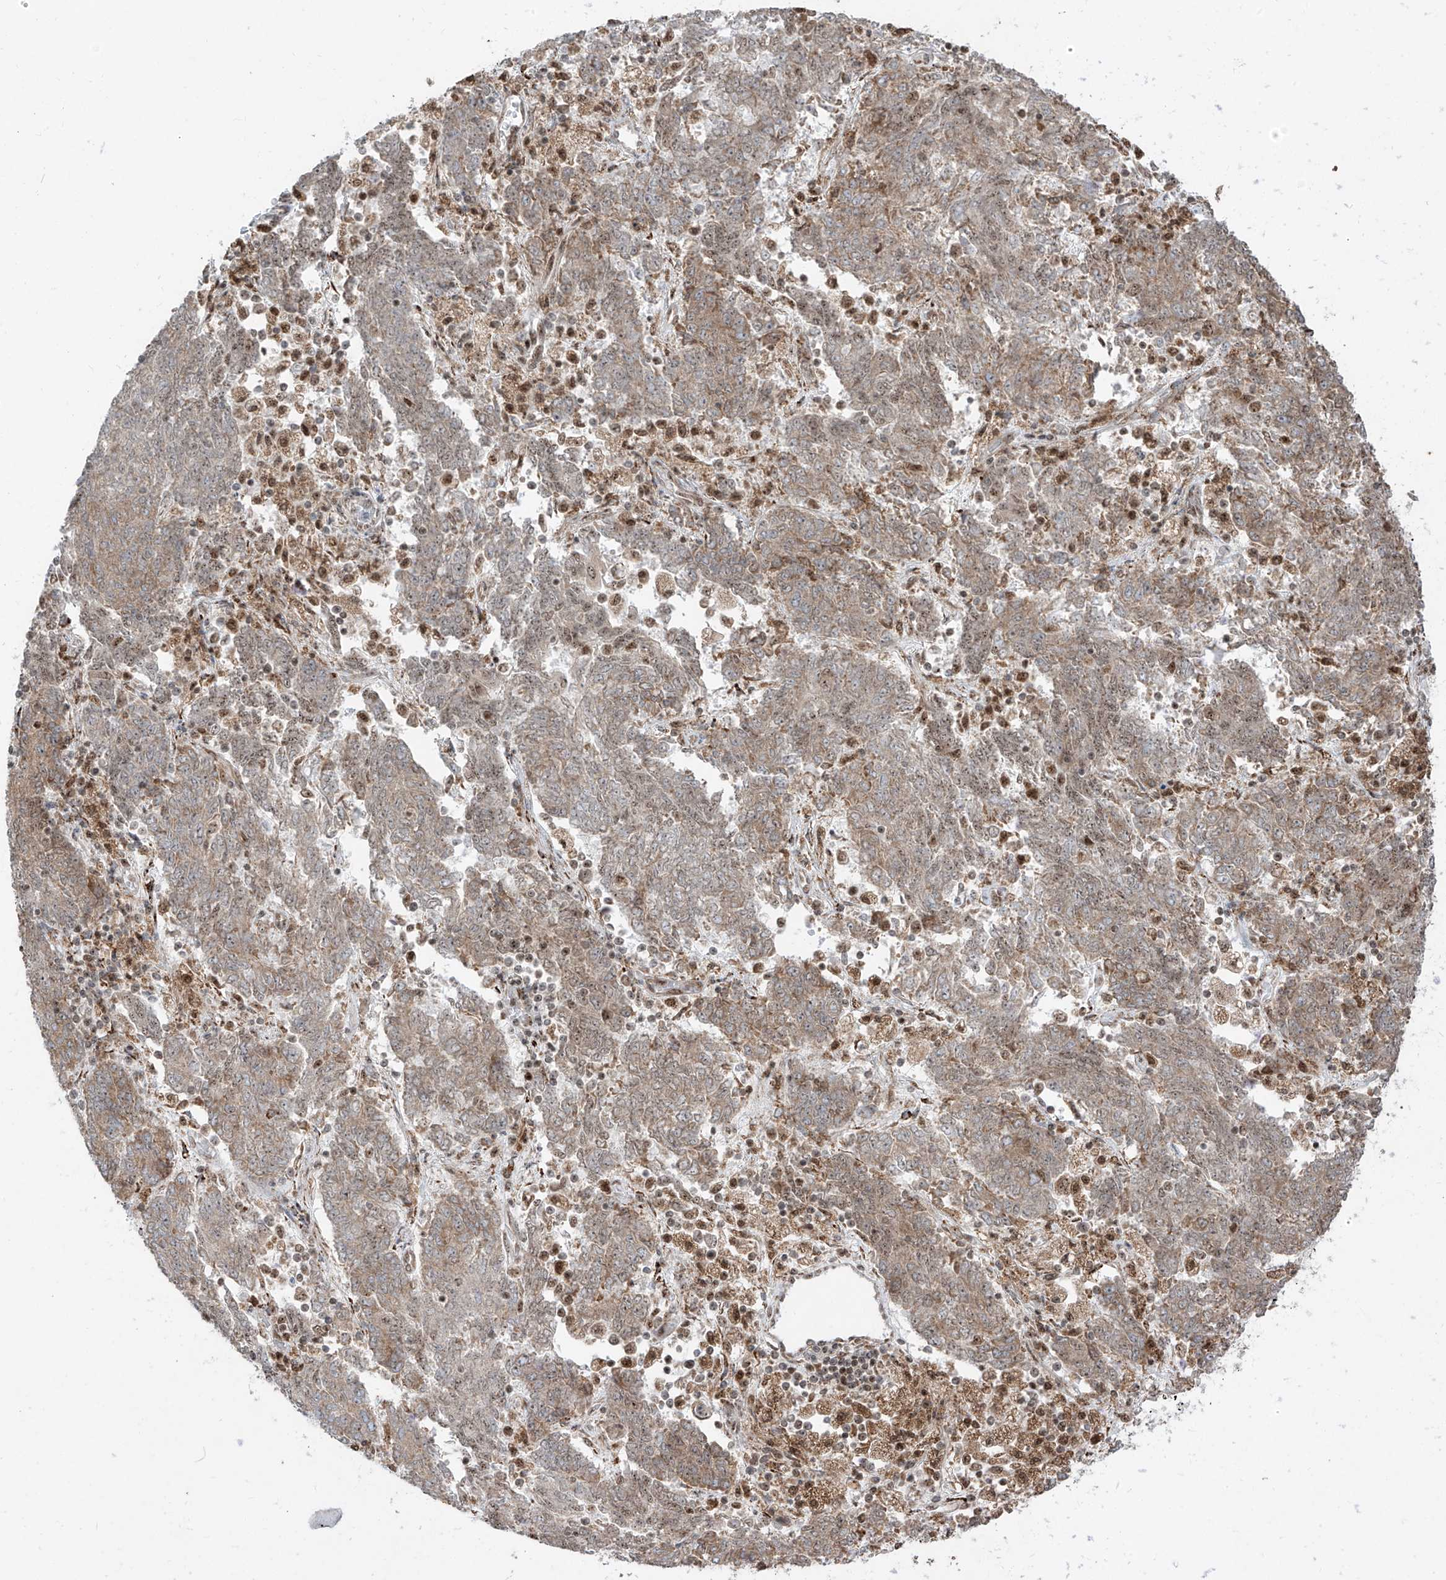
{"staining": {"intensity": "moderate", "quantity": ">75%", "location": "cytoplasmic/membranous"}, "tissue": "endometrial cancer", "cell_type": "Tumor cells", "image_type": "cancer", "snomed": [{"axis": "morphology", "description": "Adenocarcinoma, NOS"}, {"axis": "topography", "description": "Endometrium"}], "caption": "A medium amount of moderate cytoplasmic/membranous positivity is present in about >75% of tumor cells in endometrial adenocarcinoma tissue.", "gene": "ZBTB8A", "patient": {"sex": "female", "age": 80}}